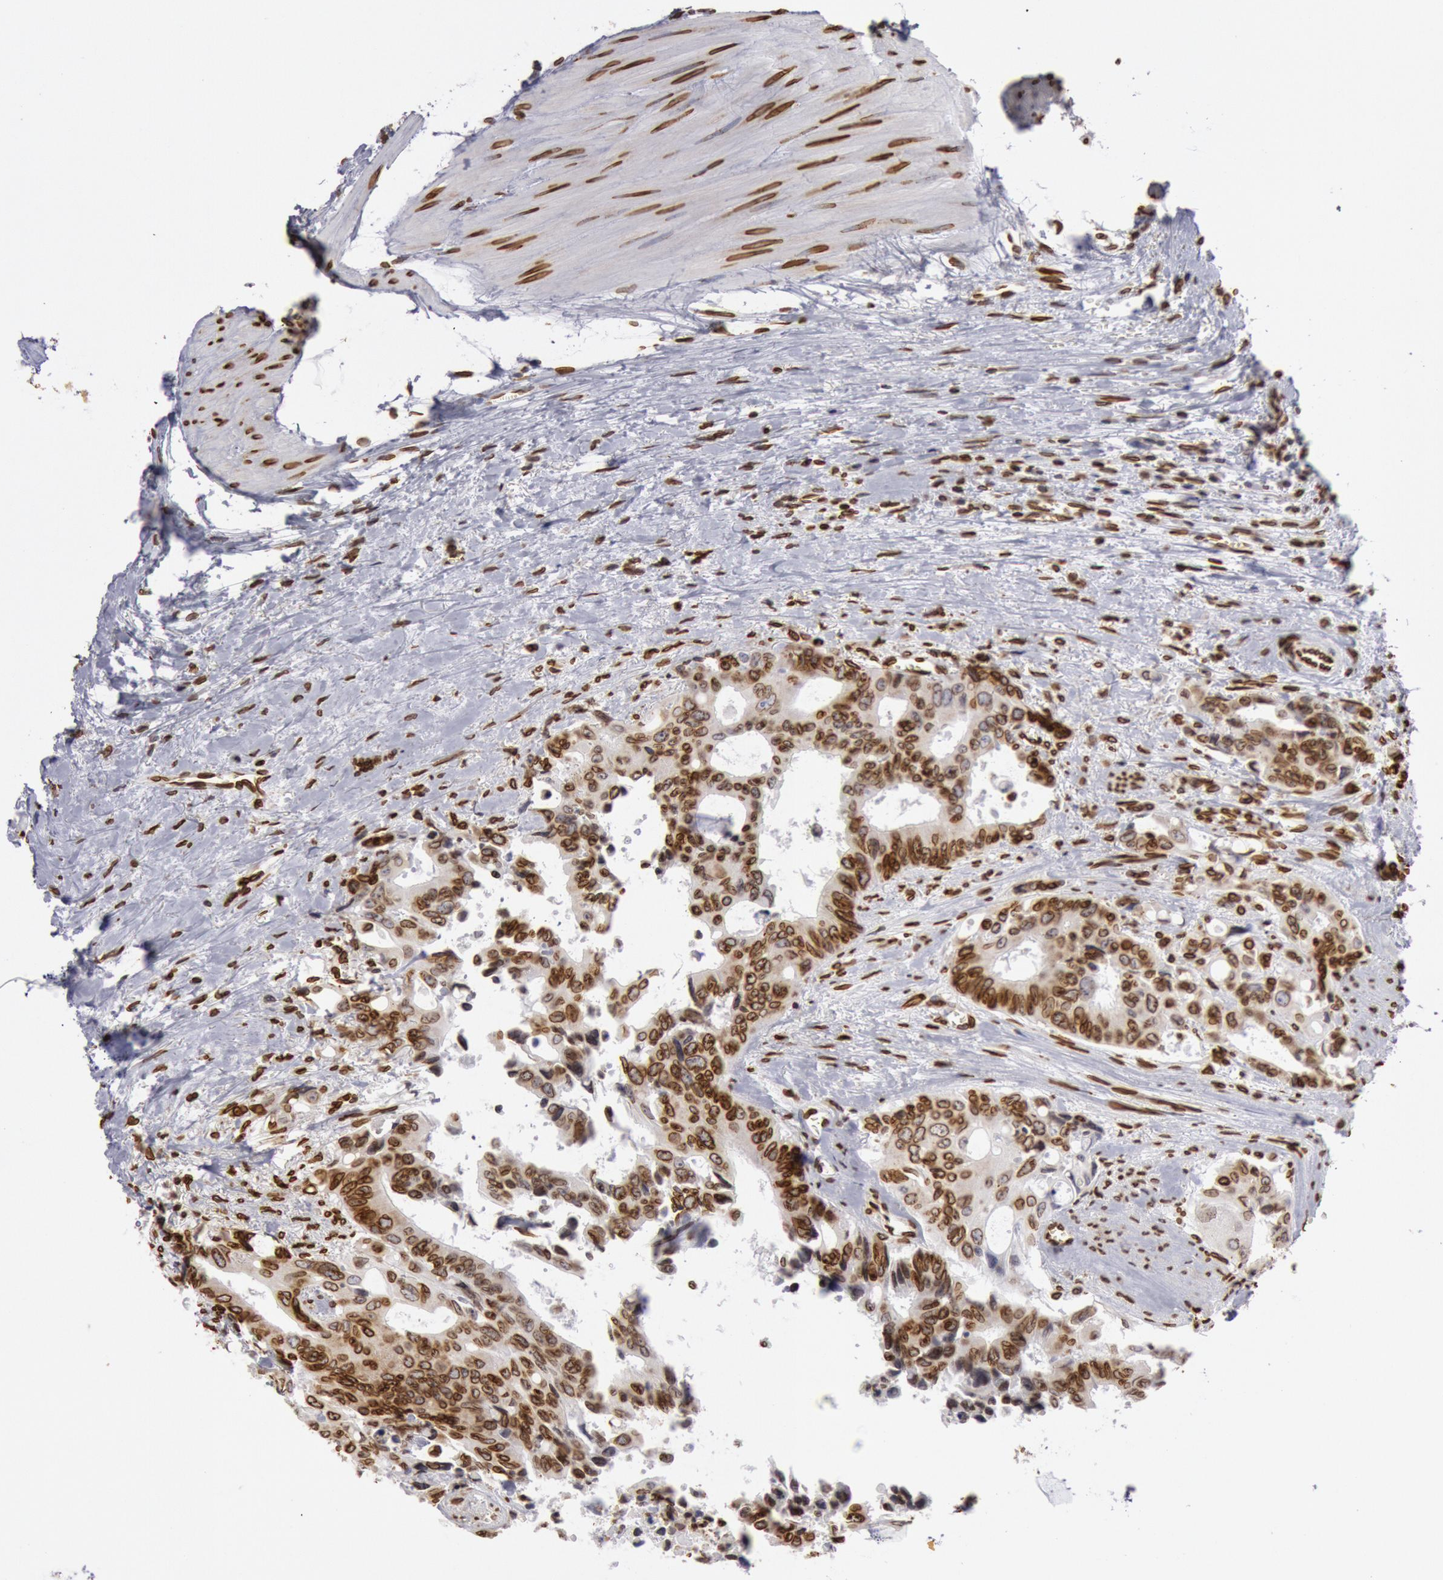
{"staining": {"intensity": "strong", "quantity": ">75%", "location": "nuclear"}, "tissue": "colorectal cancer", "cell_type": "Tumor cells", "image_type": "cancer", "snomed": [{"axis": "morphology", "description": "Adenocarcinoma, NOS"}, {"axis": "topography", "description": "Rectum"}], "caption": "A histopathology image of colorectal cancer (adenocarcinoma) stained for a protein exhibits strong nuclear brown staining in tumor cells. Immunohistochemistry (ihc) stains the protein of interest in brown and the nuclei are stained blue.", "gene": "SUN2", "patient": {"sex": "male", "age": 76}}